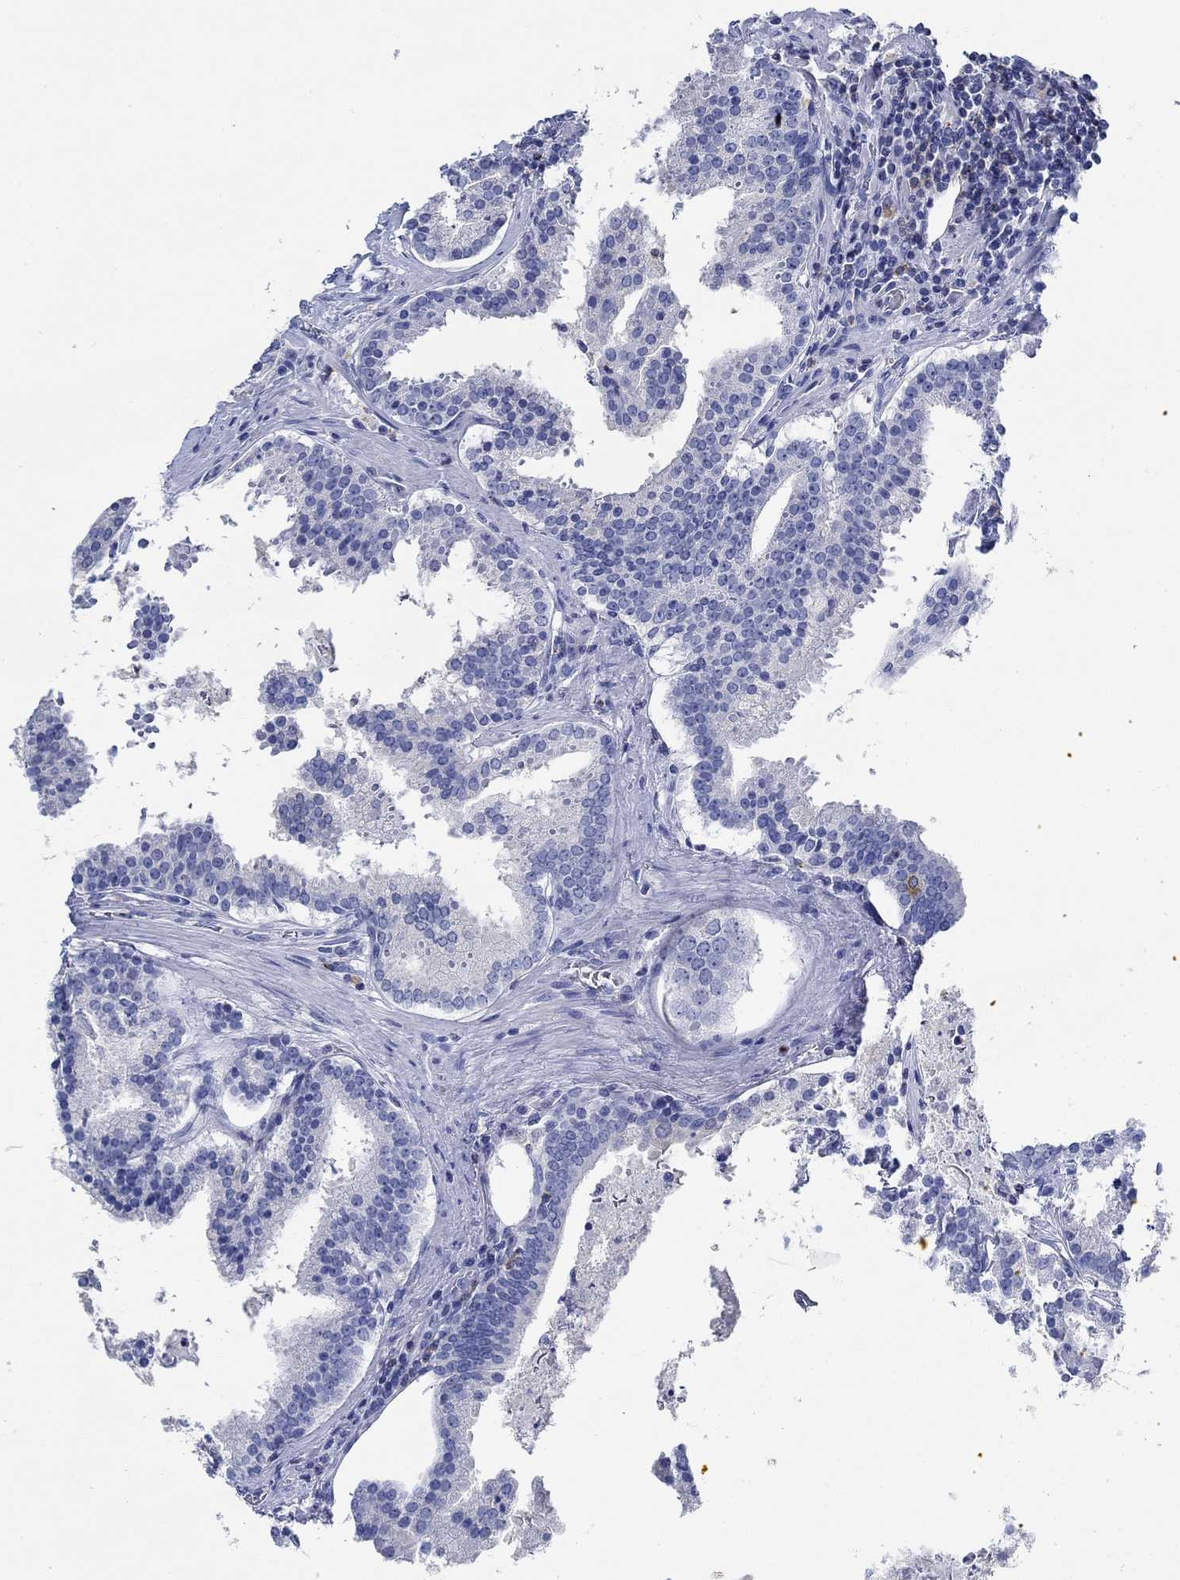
{"staining": {"intensity": "negative", "quantity": "none", "location": "none"}, "tissue": "prostate cancer", "cell_type": "Tumor cells", "image_type": "cancer", "snomed": [{"axis": "morphology", "description": "Adenocarcinoma, NOS"}, {"axis": "topography", "description": "Prostate and seminal vesicle, NOS"}, {"axis": "topography", "description": "Prostate"}], "caption": "Tumor cells show no significant expression in prostate adenocarcinoma.", "gene": "PPP1R17", "patient": {"sex": "male", "age": 44}}